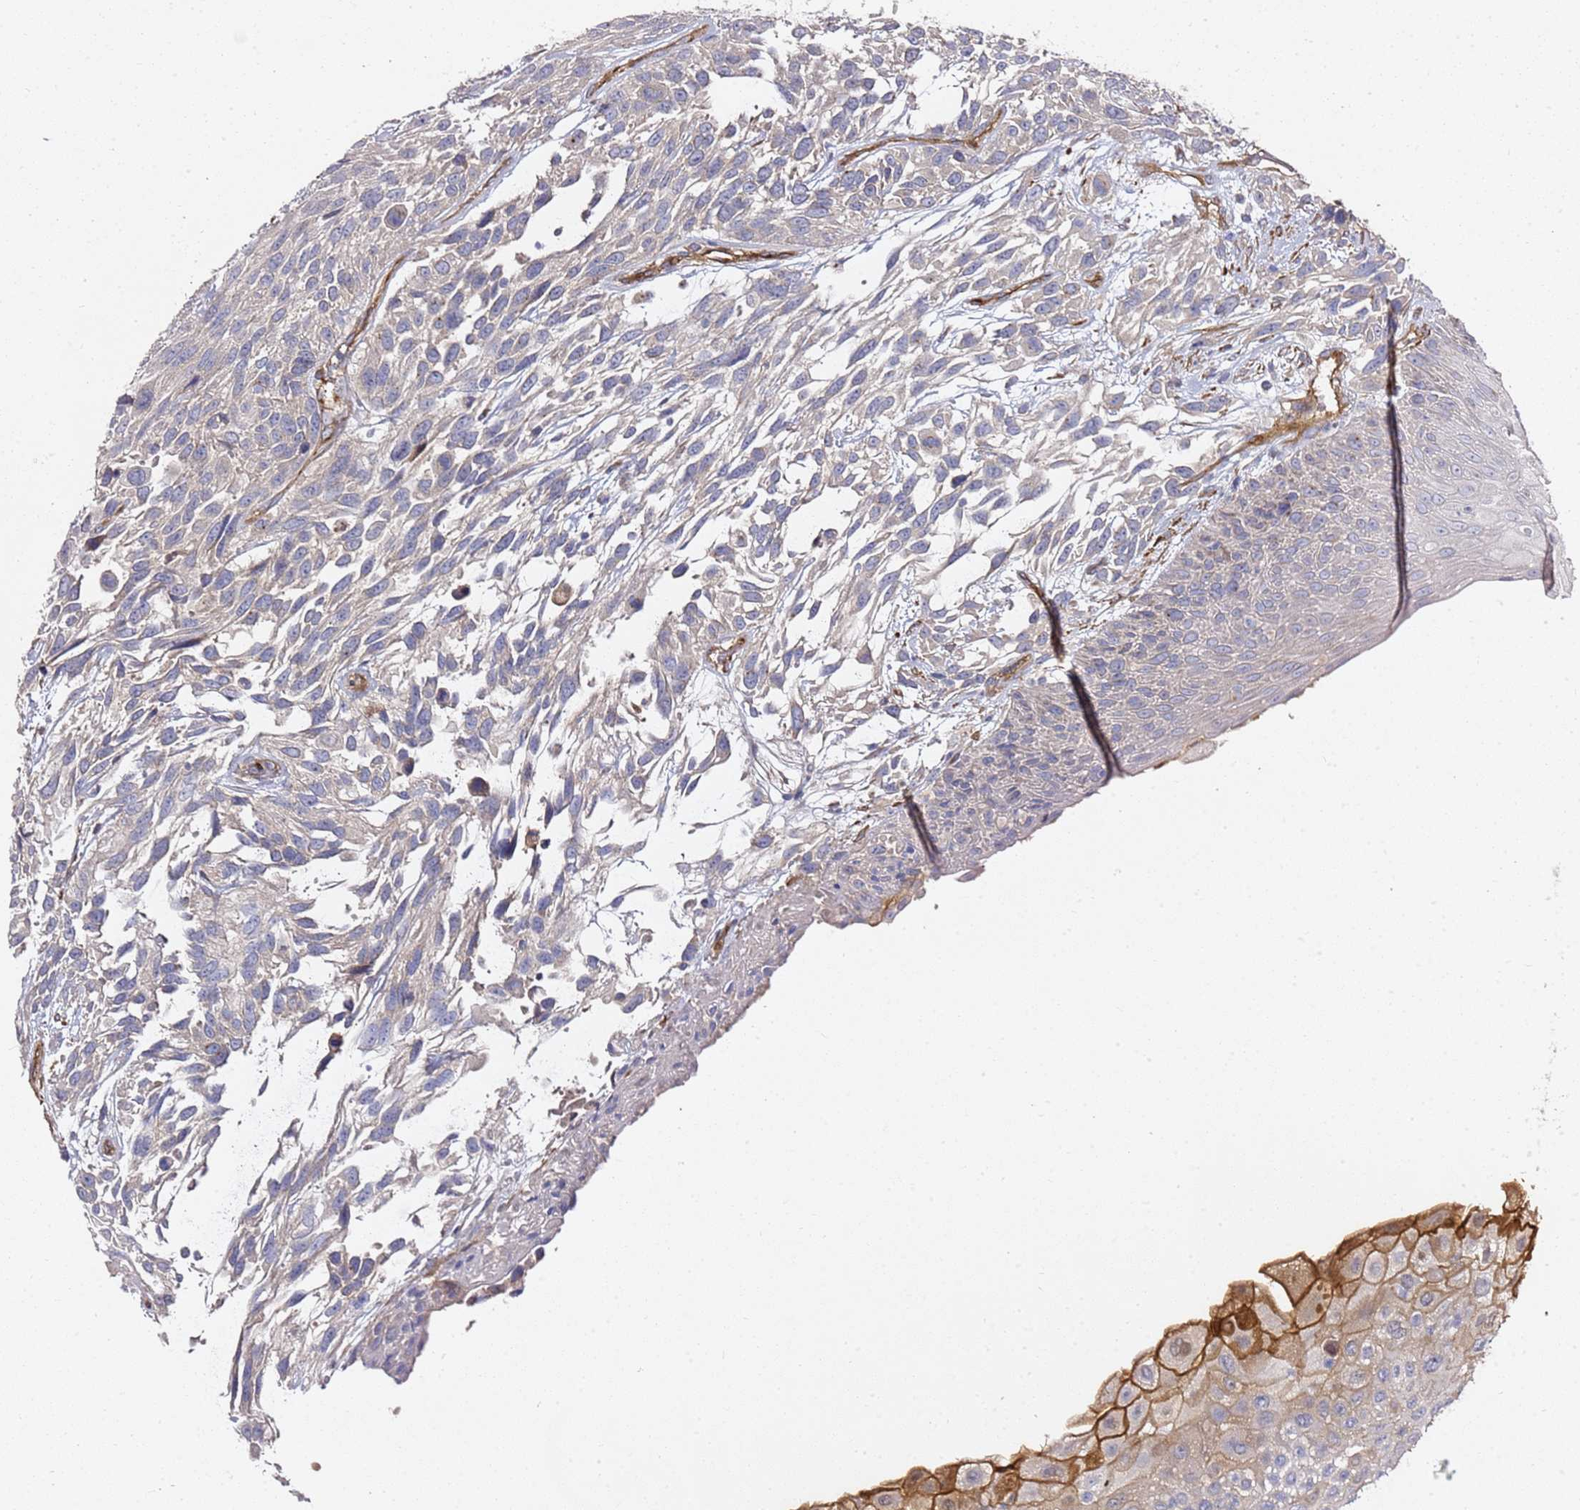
{"staining": {"intensity": "negative", "quantity": "none", "location": "none"}, "tissue": "urothelial cancer", "cell_type": "Tumor cells", "image_type": "cancer", "snomed": [{"axis": "morphology", "description": "Urothelial carcinoma, High grade"}, {"axis": "topography", "description": "Urinary bladder"}], "caption": "This is a micrograph of immunohistochemistry (IHC) staining of urothelial carcinoma (high-grade), which shows no expression in tumor cells.", "gene": "EPS8L1", "patient": {"sex": "female", "age": 70}}